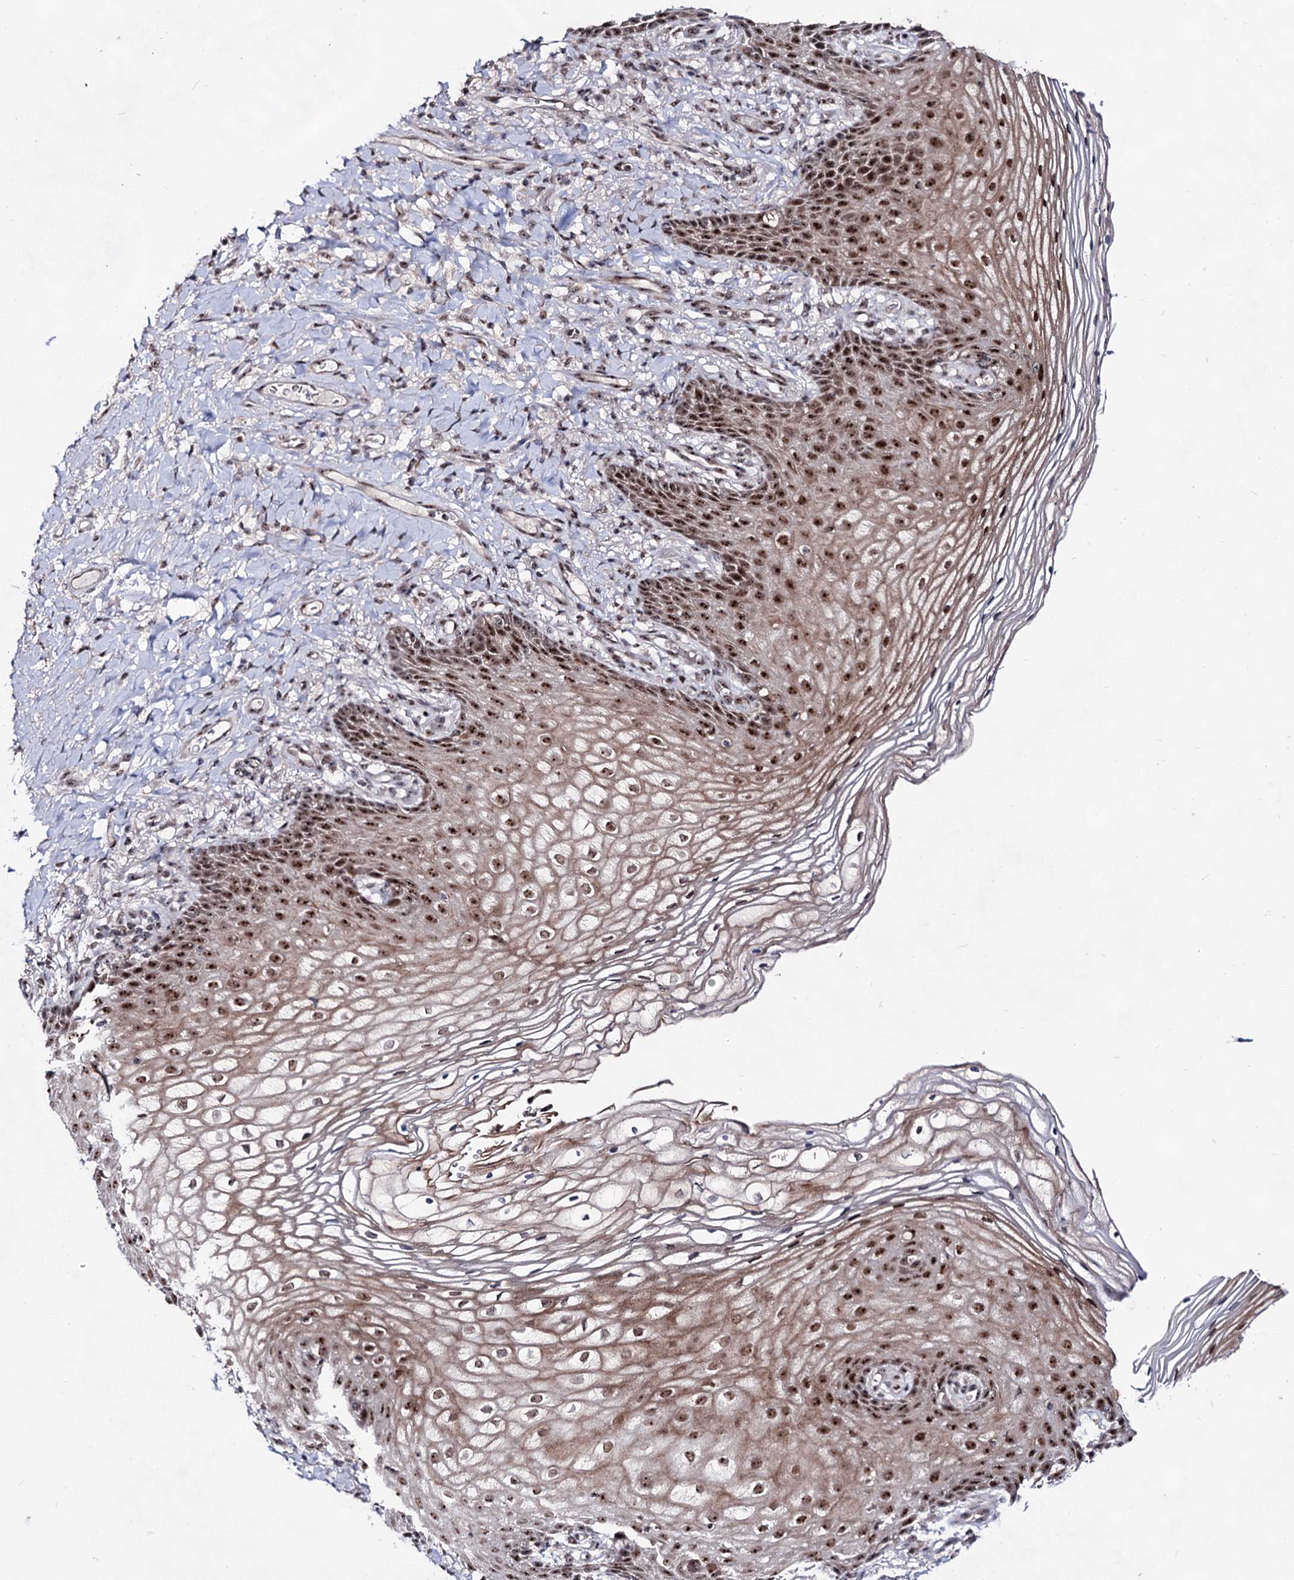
{"staining": {"intensity": "strong", "quantity": ">75%", "location": "cytoplasmic/membranous,nuclear"}, "tissue": "vagina", "cell_type": "Squamous epithelial cells", "image_type": "normal", "snomed": [{"axis": "morphology", "description": "Normal tissue, NOS"}, {"axis": "topography", "description": "Vagina"}], "caption": "Immunohistochemical staining of benign human vagina displays strong cytoplasmic/membranous,nuclear protein expression in approximately >75% of squamous epithelial cells.", "gene": "EXOSC10", "patient": {"sex": "female", "age": 60}}